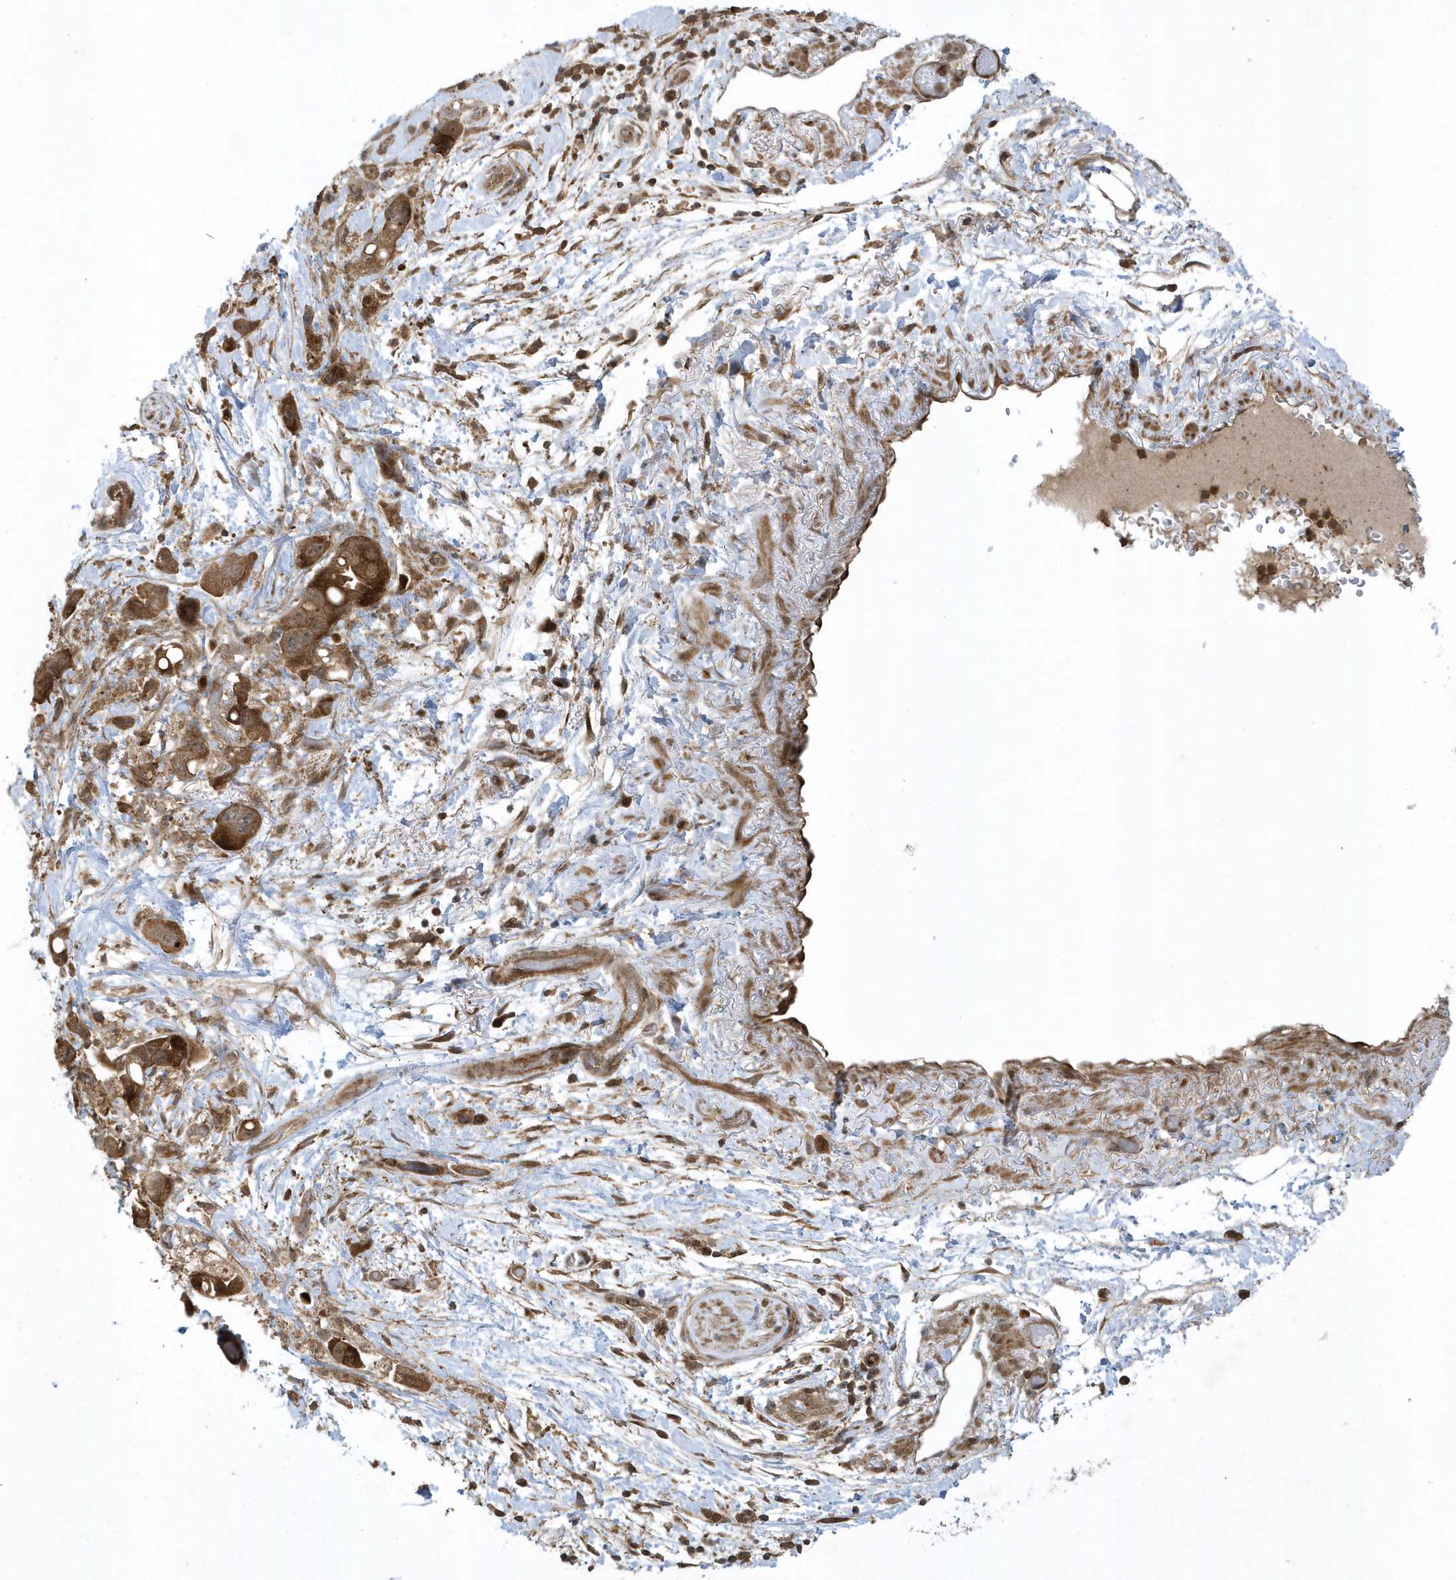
{"staining": {"intensity": "strong", "quantity": ">75%", "location": "cytoplasmic/membranous"}, "tissue": "pancreatic cancer", "cell_type": "Tumor cells", "image_type": "cancer", "snomed": [{"axis": "morphology", "description": "Normal tissue, NOS"}, {"axis": "morphology", "description": "Adenocarcinoma, NOS"}, {"axis": "topography", "description": "Pancreas"}], "caption": "Tumor cells show high levels of strong cytoplasmic/membranous positivity in approximately >75% of cells in human pancreatic adenocarcinoma.", "gene": "STAMBP", "patient": {"sex": "female", "age": 68}}